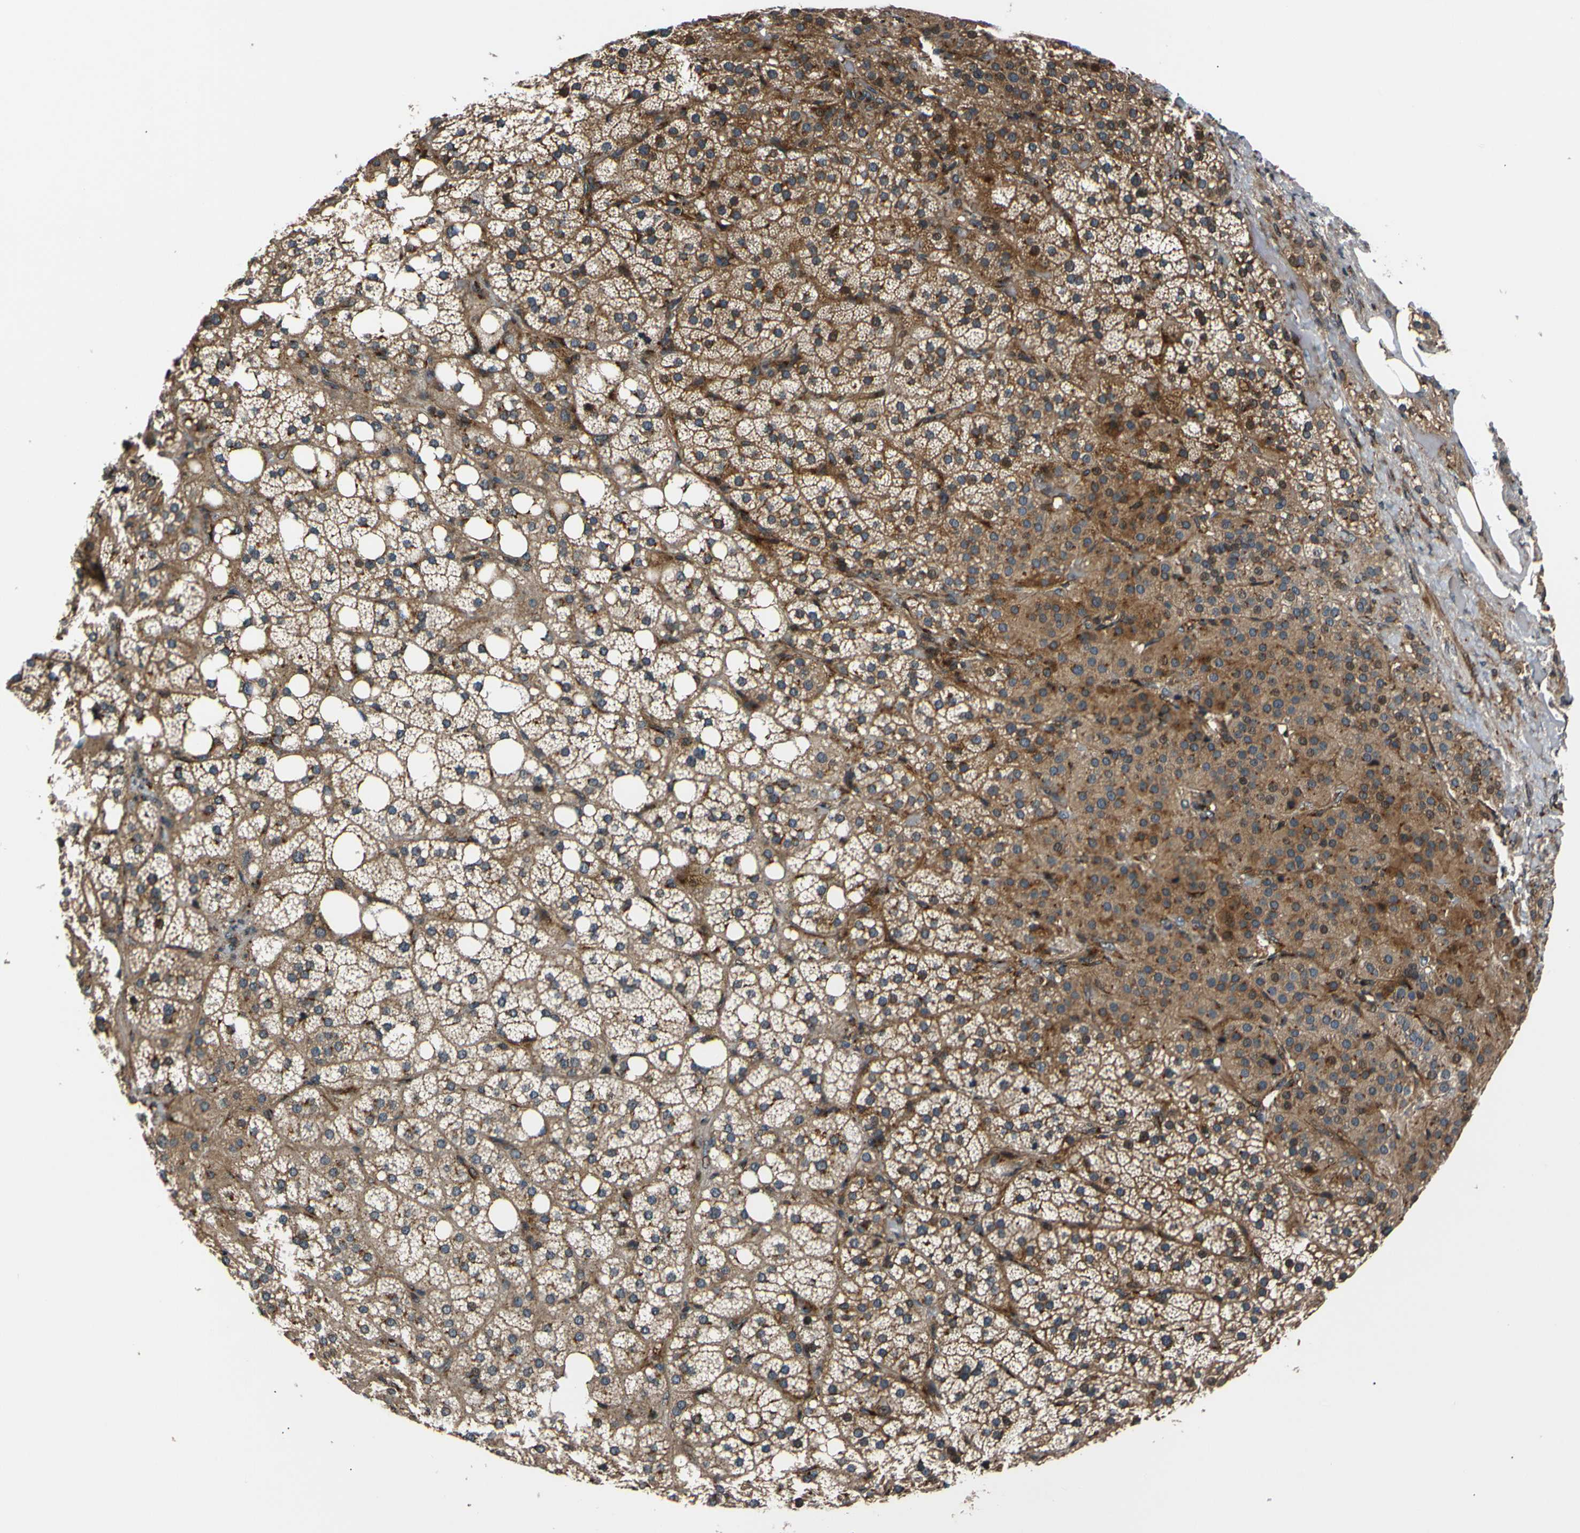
{"staining": {"intensity": "moderate", "quantity": ">75%", "location": "cytoplasmic/membranous,nuclear"}, "tissue": "adrenal gland", "cell_type": "Glandular cells", "image_type": "normal", "snomed": [{"axis": "morphology", "description": "Normal tissue, NOS"}, {"axis": "topography", "description": "Adrenal gland"}], "caption": "Protein staining shows moderate cytoplasmic/membranous,nuclear staining in approximately >75% of glandular cells in benign adrenal gland.", "gene": "AKAP9", "patient": {"sex": "female", "age": 59}}